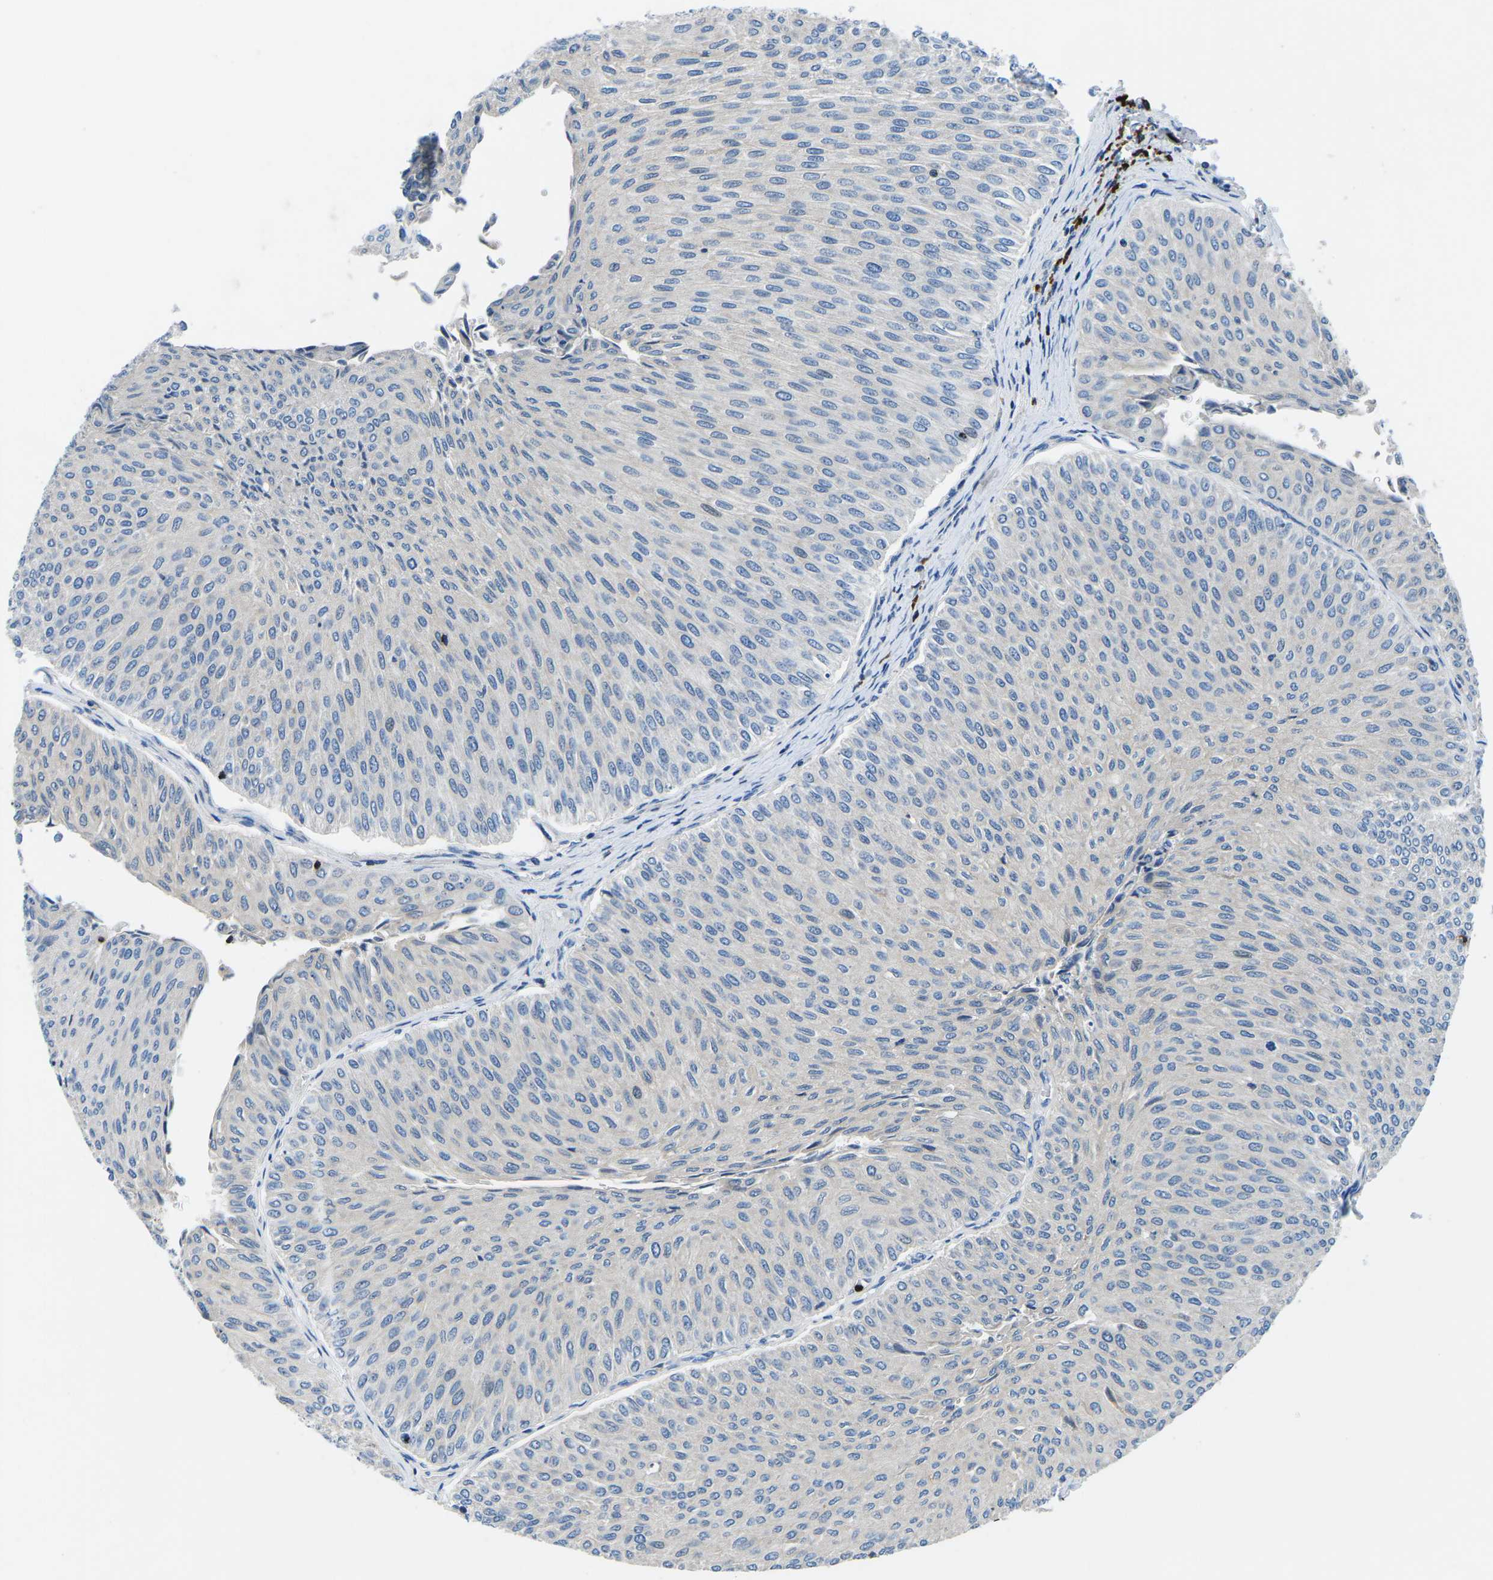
{"staining": {"intensity": "negative", "quantity": "none", "location": "none"}, "tissue": "urothelial cancer", "cell_type": "Tumor cells", "image_type": "cancer", "snomed": [{"axis": "morphology", "description": "Urothelial carcinoma, Low grade"}, {"axis": "topography", "description": "Urinary bladder"}], "caption": "This is an immunohistochemistry histopathology image of urothelial cancer. There is no staining in tumor cells.", "gene": "MC4R", "patient": {"sex": "male", "age": 78}}